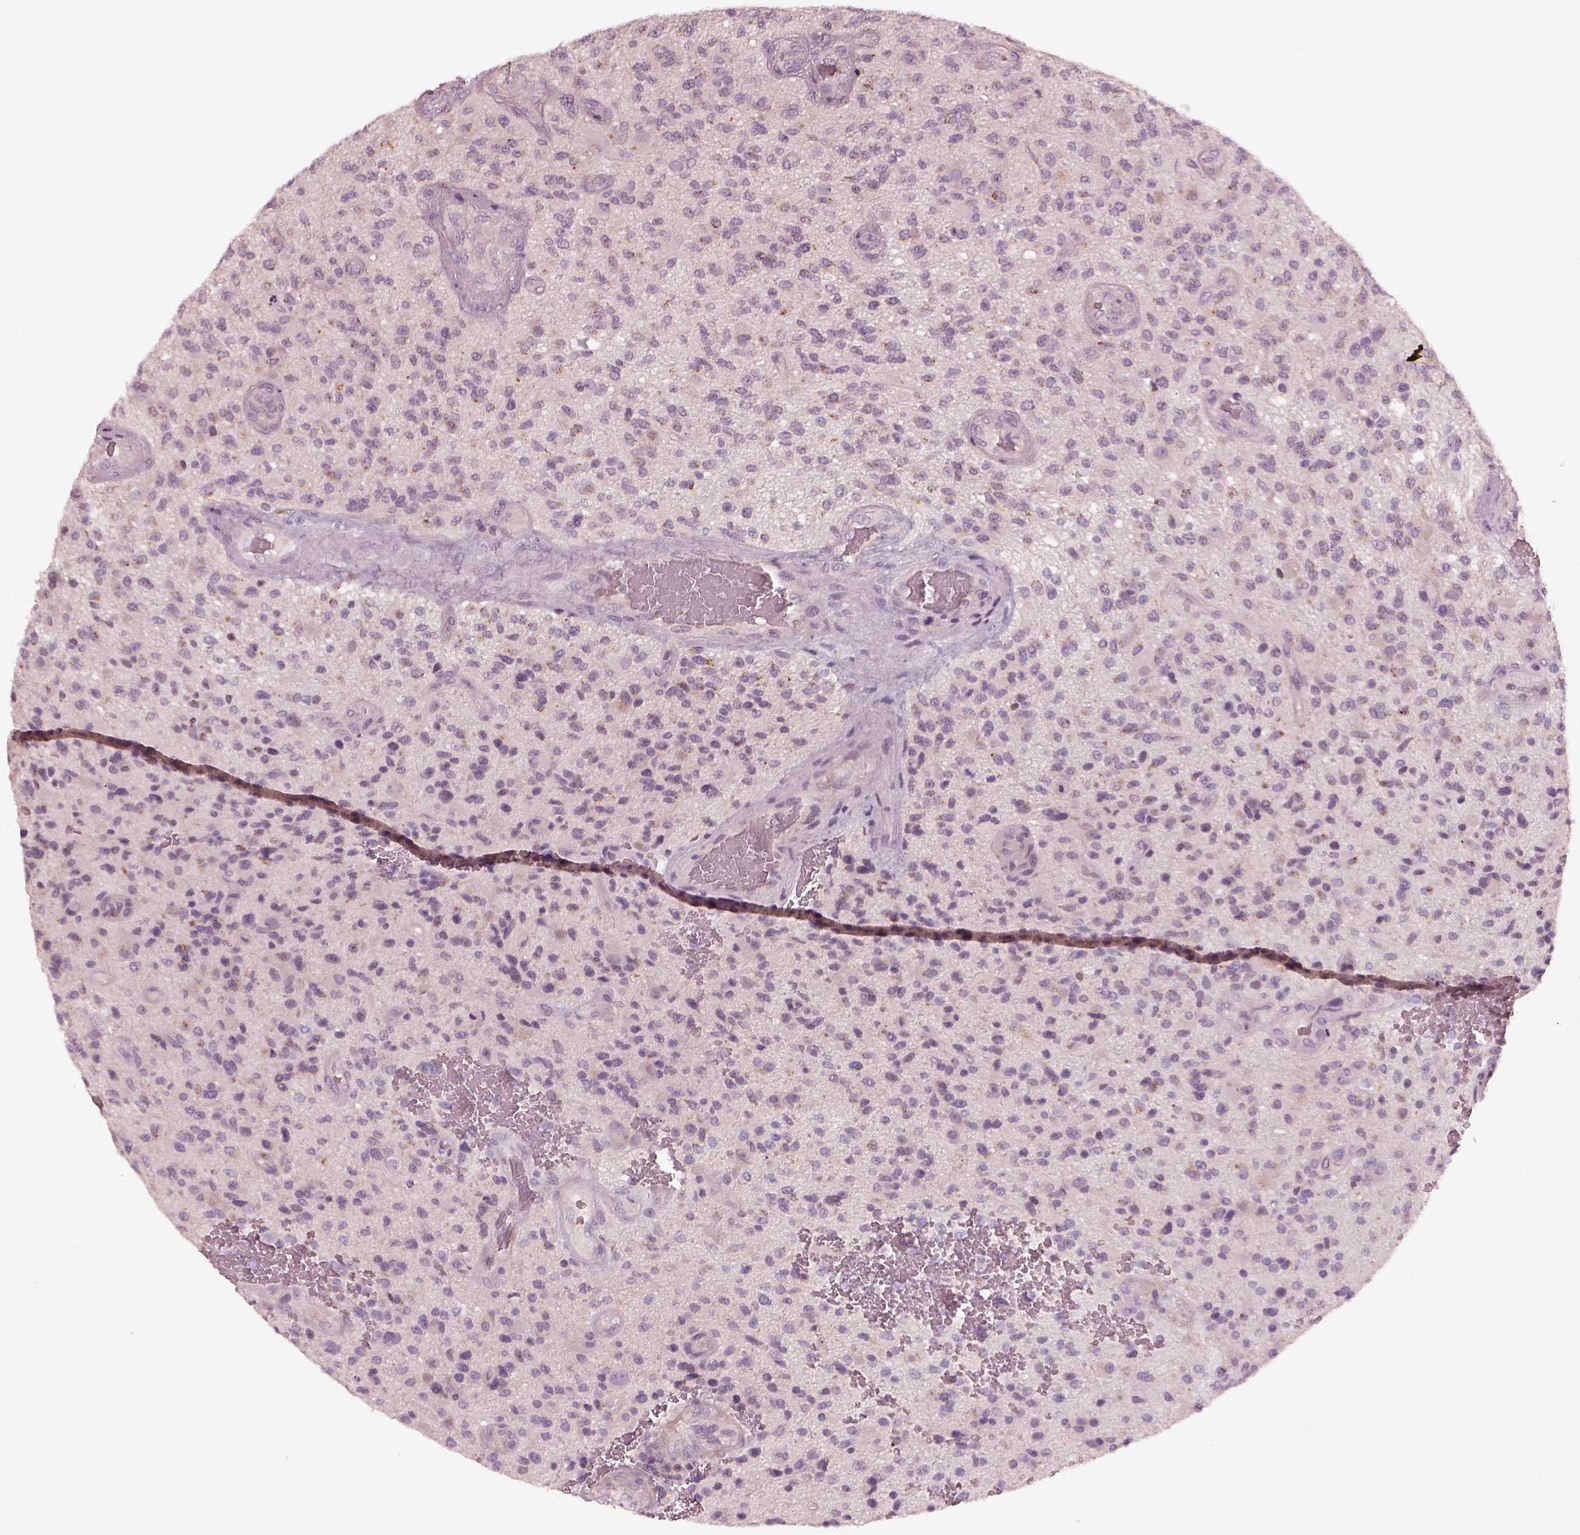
{"staining": {"intensity": "moderate", "quantity": "<25%", "location": "cytoplasmic/membranous"}, "tissue": "glioma", "cell_type": "Tumor cells", "image_type": "cancer", "snomed": [{"axis": "morphology", "description": "Glioma, malignant, High grade"}, {"axis": "topography", "description": "Brain"}], "caption": "About <25% of tumor cells in human malignant glioma (high-grade) display moderate cytoplasmic/membranous protein expression as visualized by brown immunohistochemical staining.", "gene": "SDCBP2", "patient": {"sex": "male", "age": 47}}